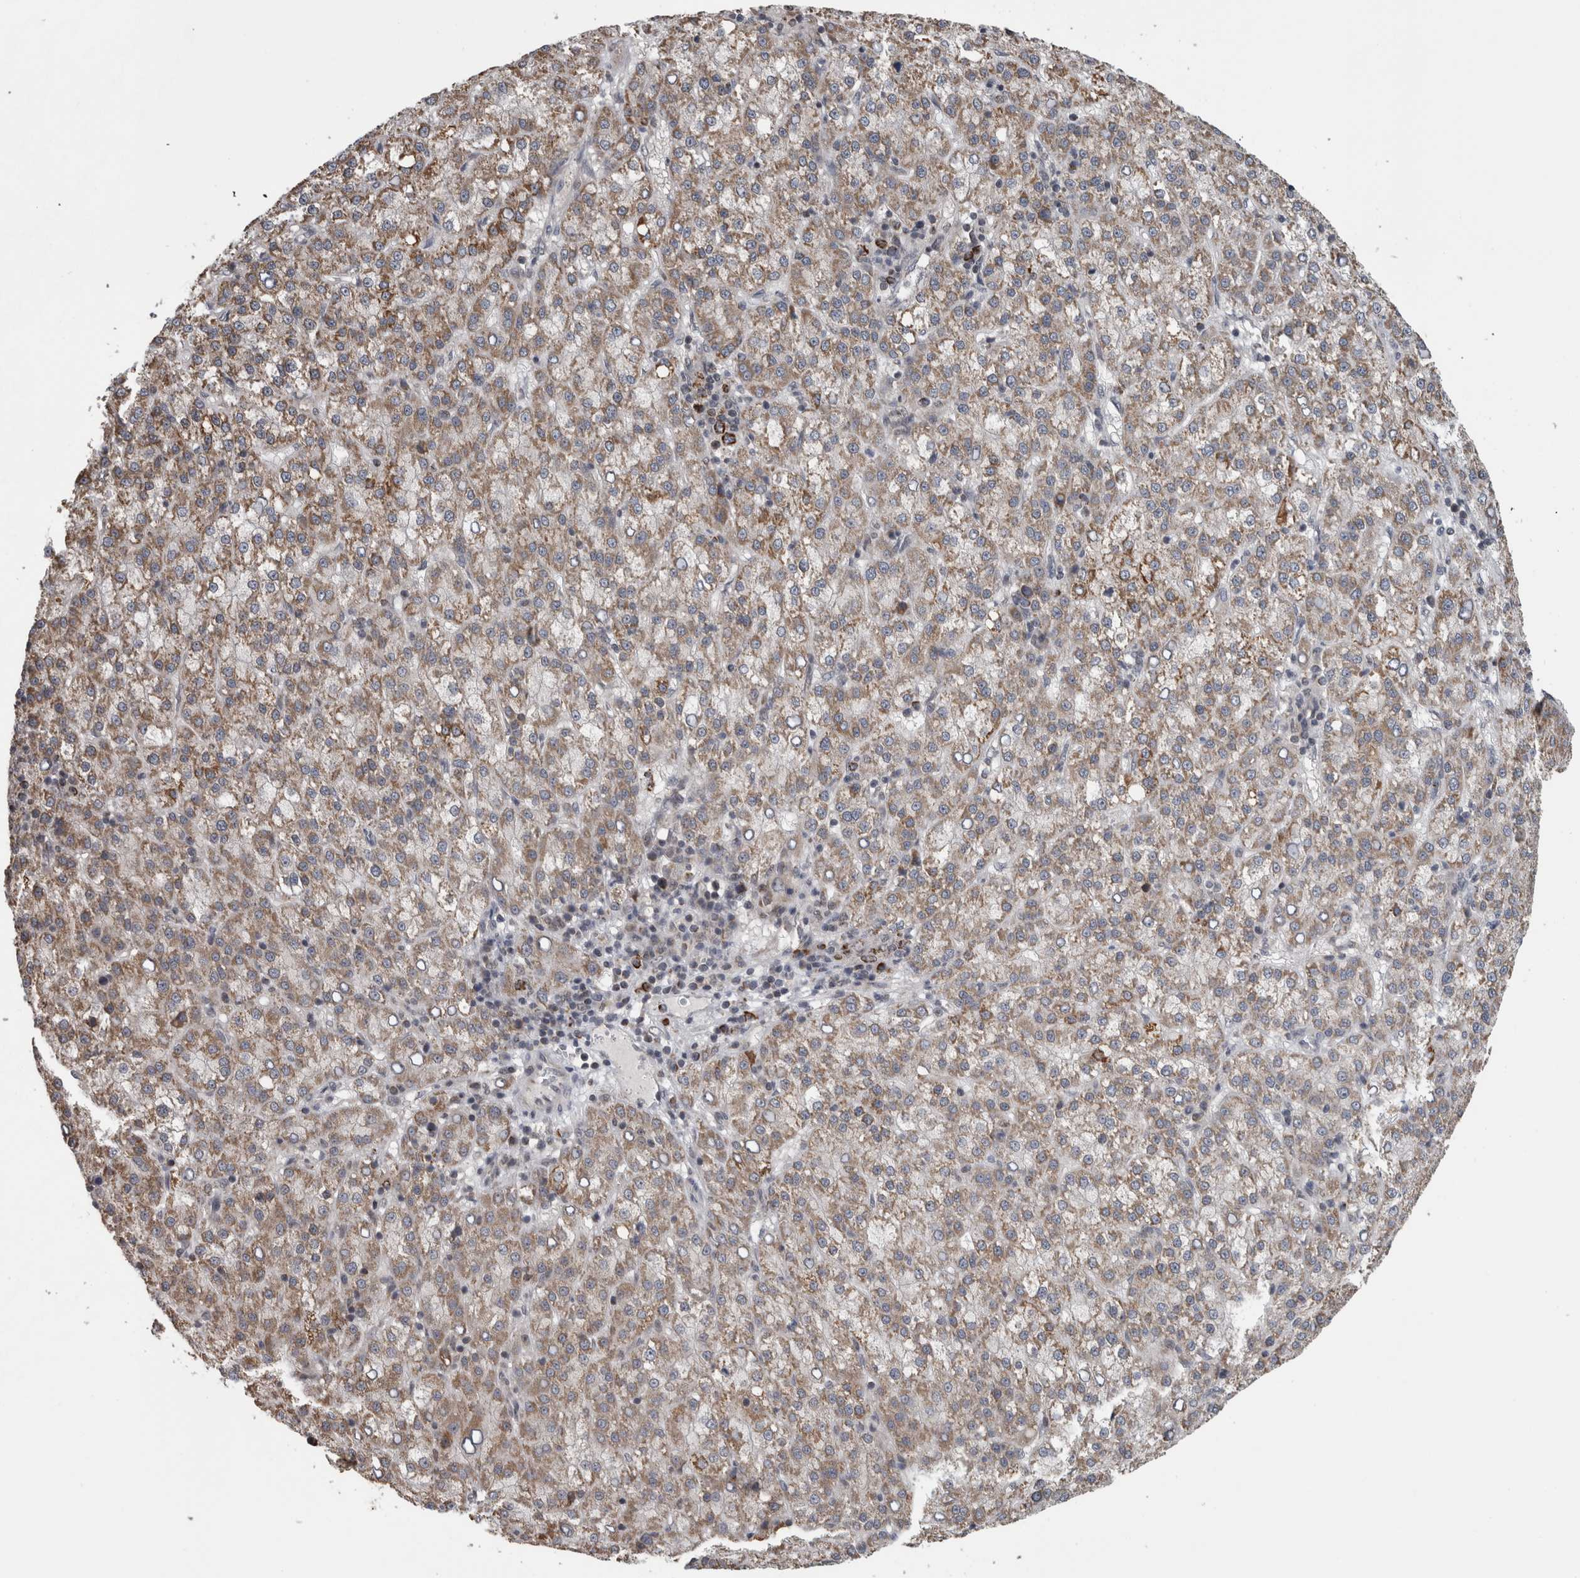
{"staining": {"intensity": "moderate", "quantity": ">75%", "location": "cytoplasmic/membranous"}, "tissue": "liver cancer", "cell_type": "Tumor cells", "image_type": "cancer", "snomed": [{"axis": "morphology", "description": "Carcinoma, Hepatocellular, NOS"}, {"axis": "topography", "description": "Liver"}], "caption": "A histopathology image of hepatocellular carcinoma (liver) stained for a protein demonstrates moderate cytoplasmic/membranous brown staining in tumor cells. (DAB (3,3'-diaminobenzidine) IHC with brightfield microscopy, high magnification).", "gene": "OR2K2", "patient": {"sex": "female", "age": 58}}